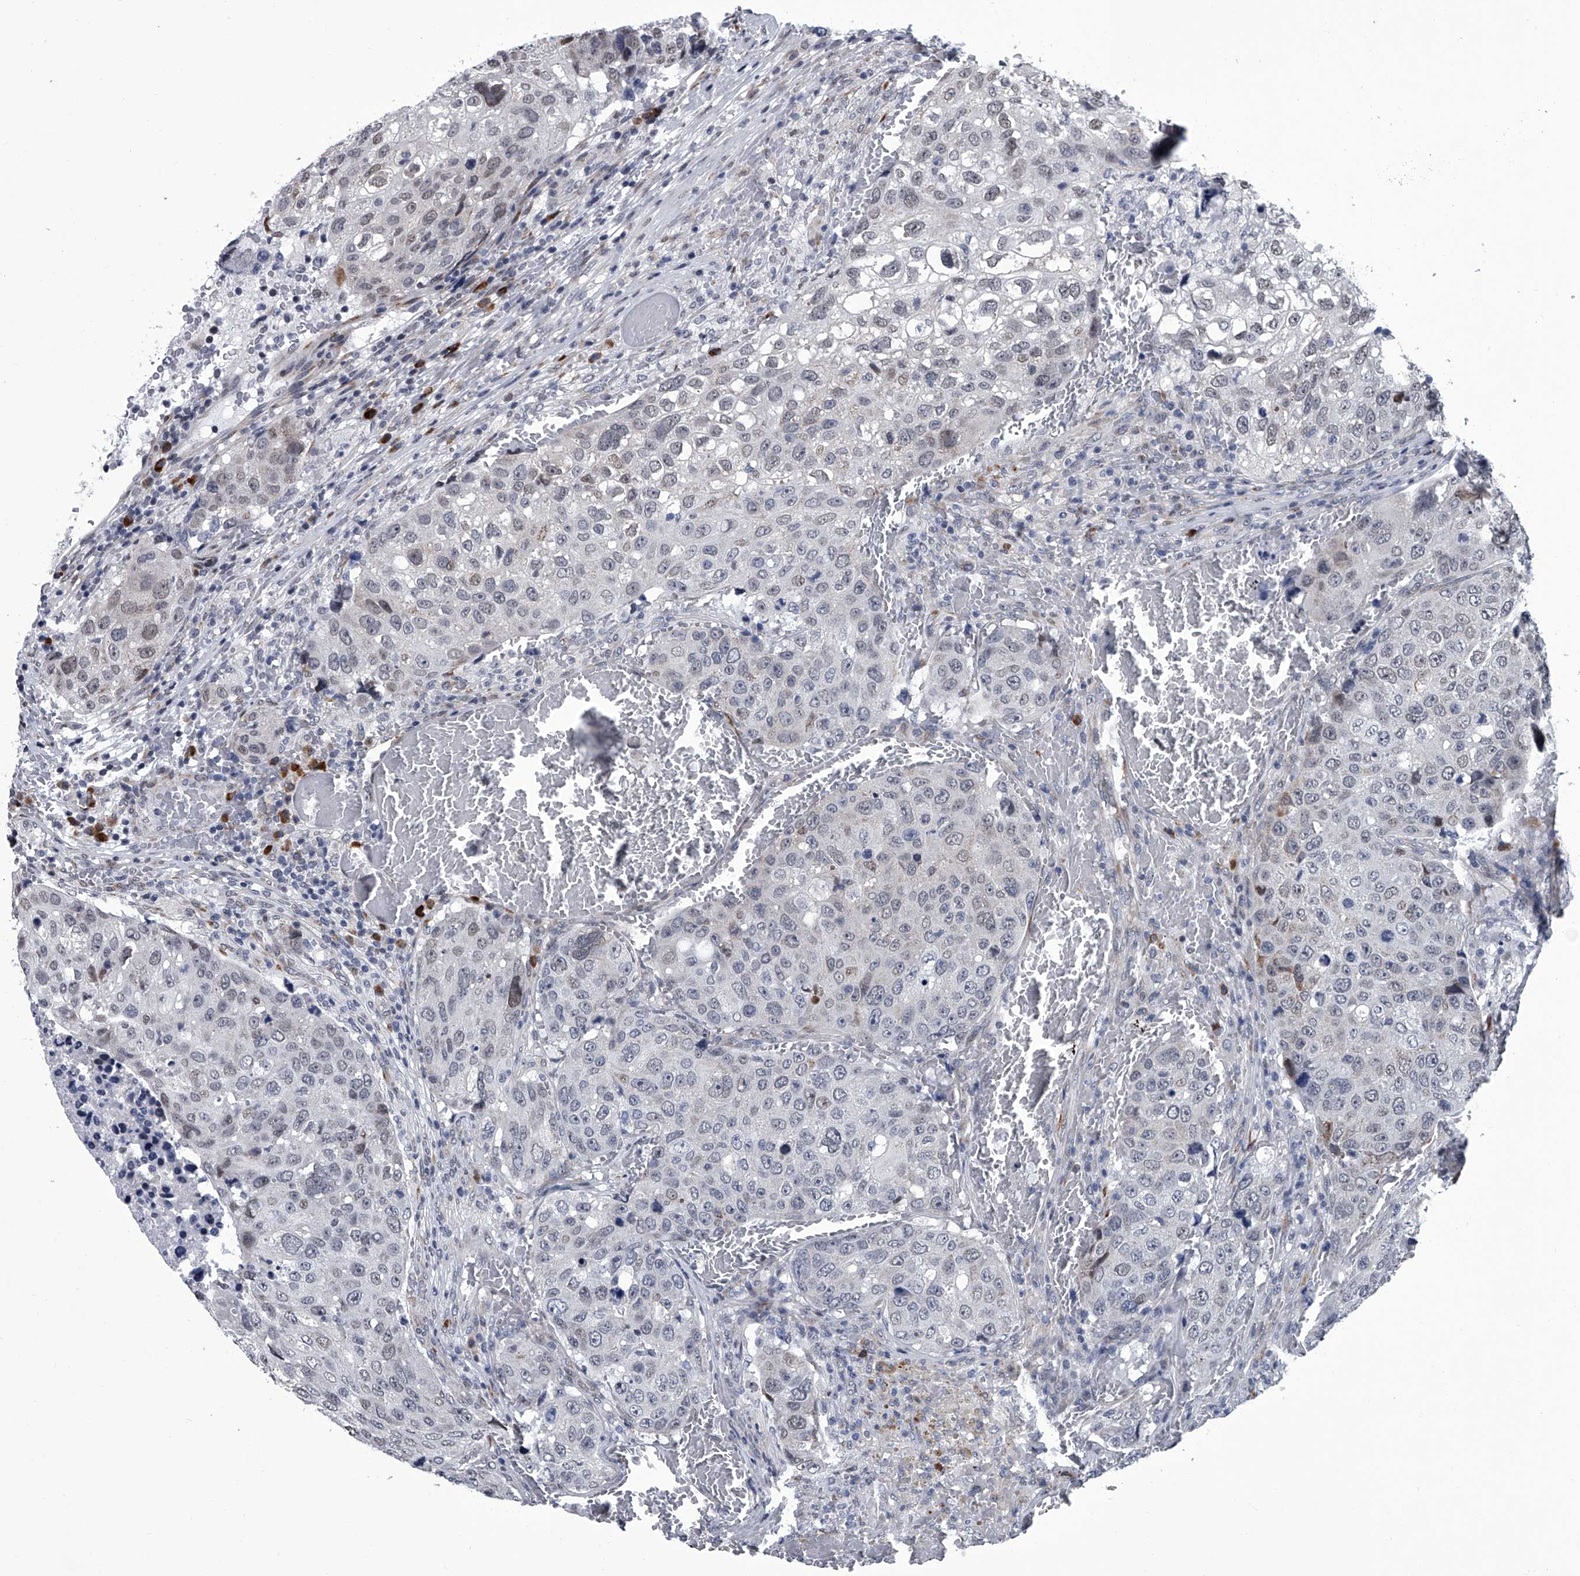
{"staining": {"intensity": "negative", "quantity": "none", "location": "none"}, "tissue": "urothelial cancer", "cell_type": "Tumor cells", "image_type": "cancer", "snomed": [{"axis": "morphology", "description": "Urothelial carcinoma, High grade"}, {"axis": "topography", "description": "Lymph node"}, {"axis": "topography", "description": "Urinary bladder"}], "caption": "The immunohistochemistry (IHC) image has no significant expression in tumor cells of urothelial cancer tissue.", "gene": "PPP2R5D", "patient": {"sex": "male", "age": 51}}